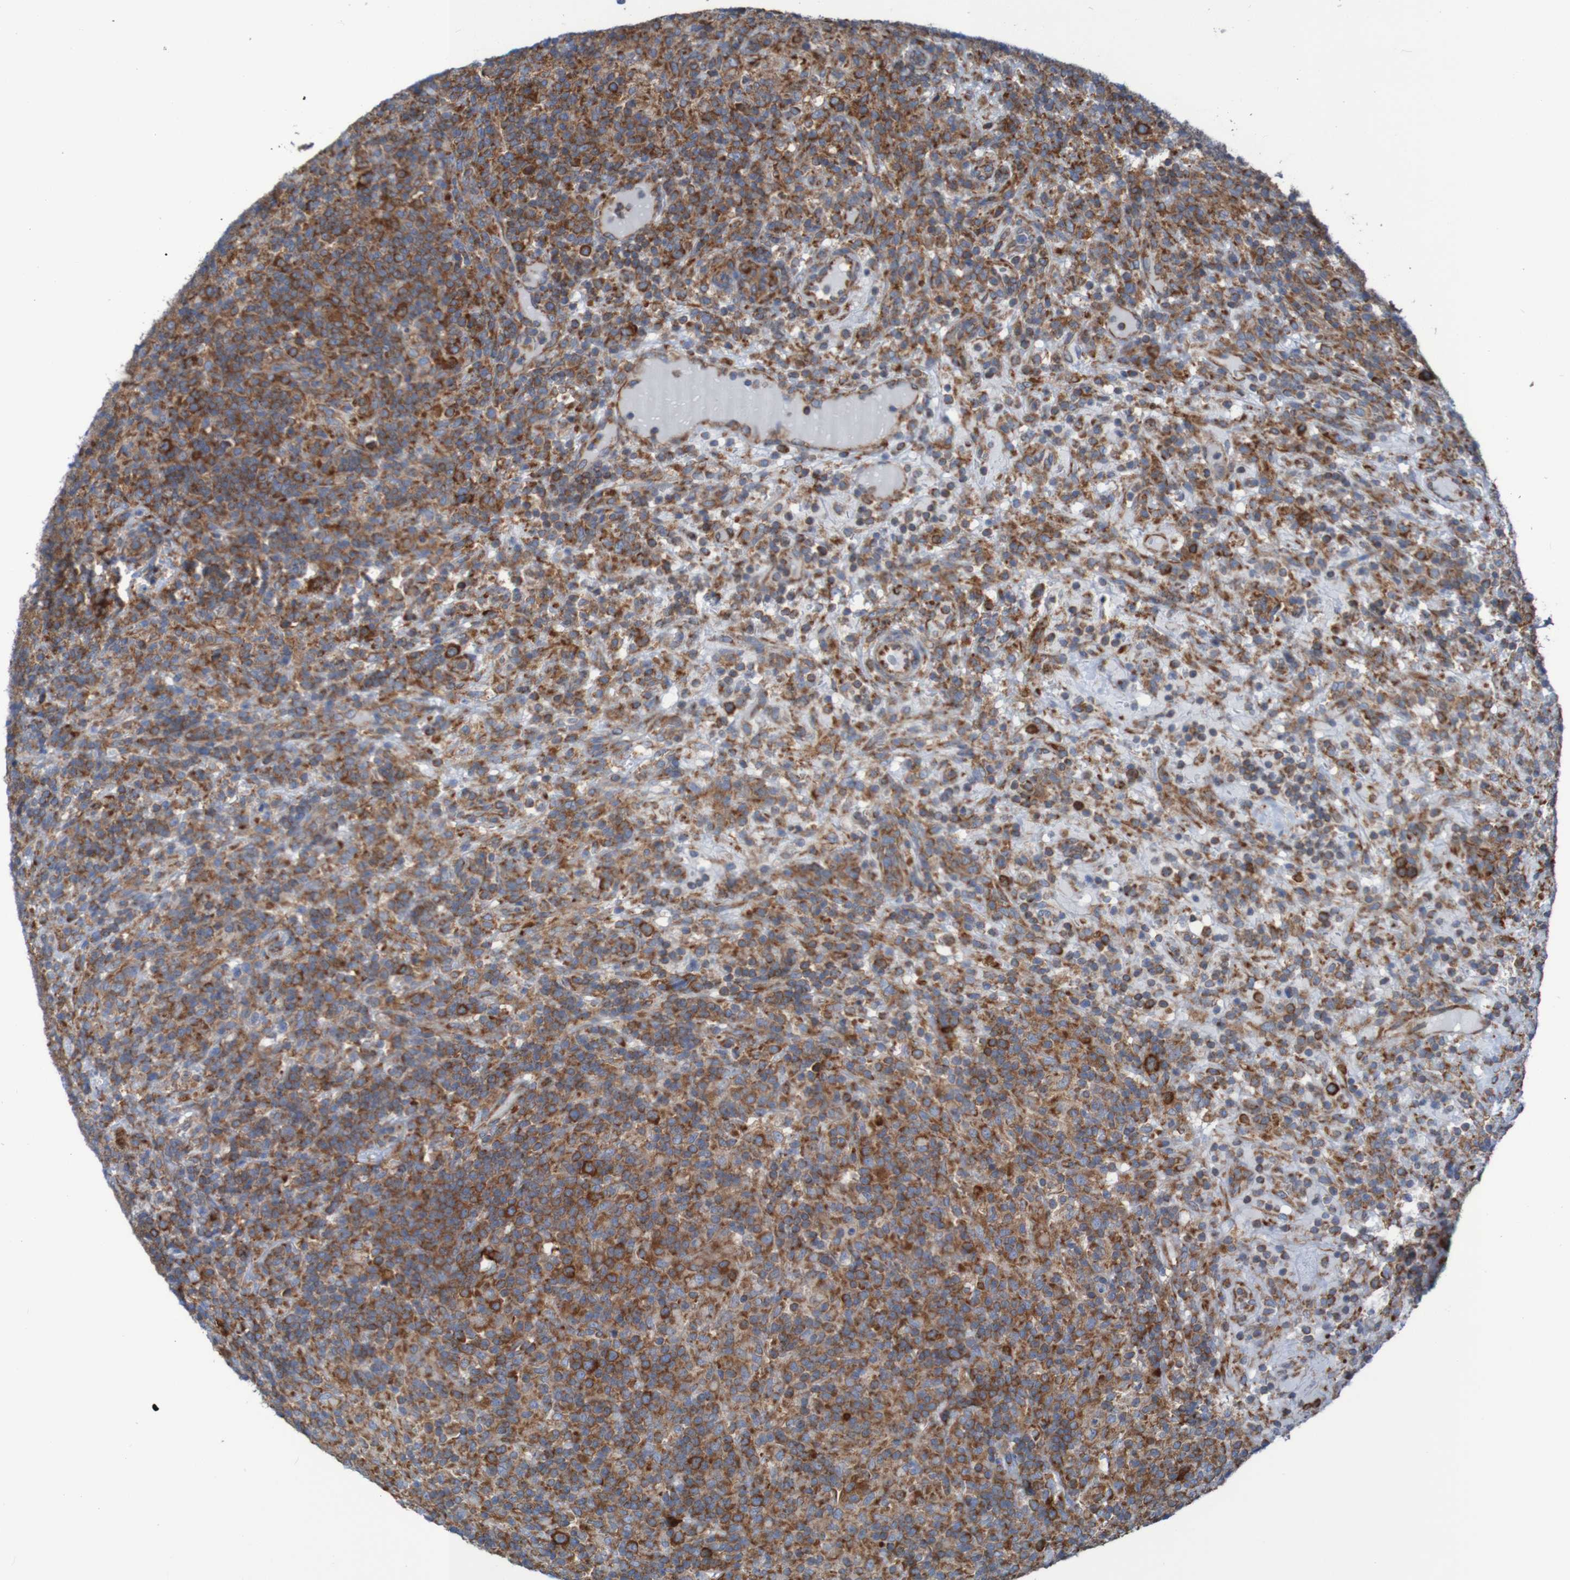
{"staining": {"intensity": "strong", "quantity": ">75%", "location": "cytoplasmic/membranous"}, "tissue": "lymphoma", "cell_type": "Tumor cells", "image_type": "cancer", "snomed": [{"axis": "morphology", "description": "Hodgkin's disease, NOS"}, {"axis": "topography", "description": "Lymph node"}], "caption": "Immunohistochemical staining of human lymphoma displays high levels of strong cytoplasmic/membranous protein staining in approximately >75% of tumor cells.", "gene": "RPL10", "patient": {"sex": "male", "age": 70}}